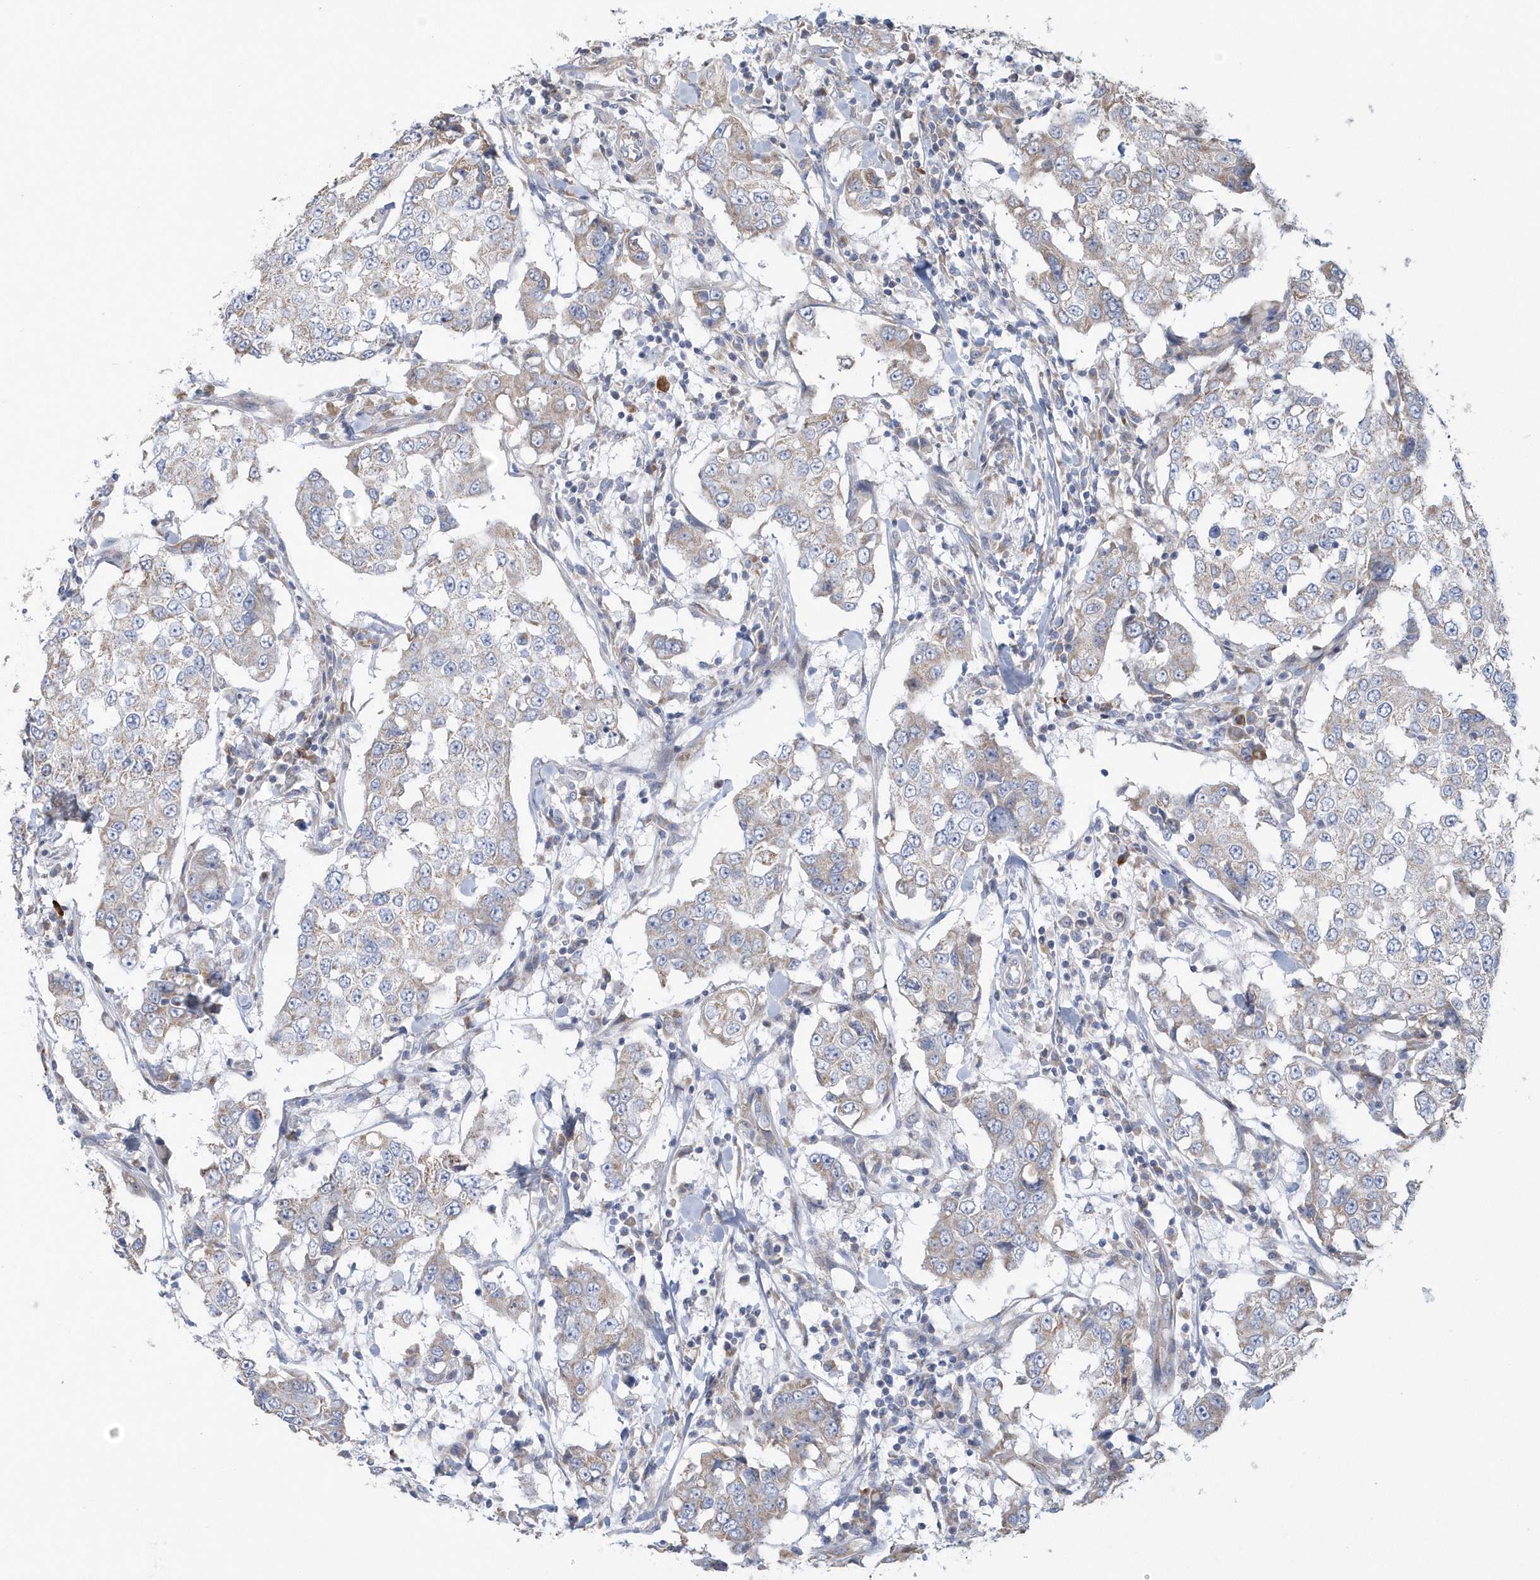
{"staining": {"intensity": "weak", "quantity": "<25%", "location": "cytoplasmic/membranous"}, "tissue": "breast cancer", "cell_type": "Tumor cells", "image_type": "cancer", "snomed": [{"axis": "morphology", "description": "Duct carcinoma"}, {"axis": "topography", "description": "Breast"}], "caption": "Histopathology image shows no significant protein staining in tumor cells of breast cancer. (Brightfield microscopy of DAB IHC at high magnification).", "gene": "SPATA18", "patient": {"sex": "female", "age": 27}}